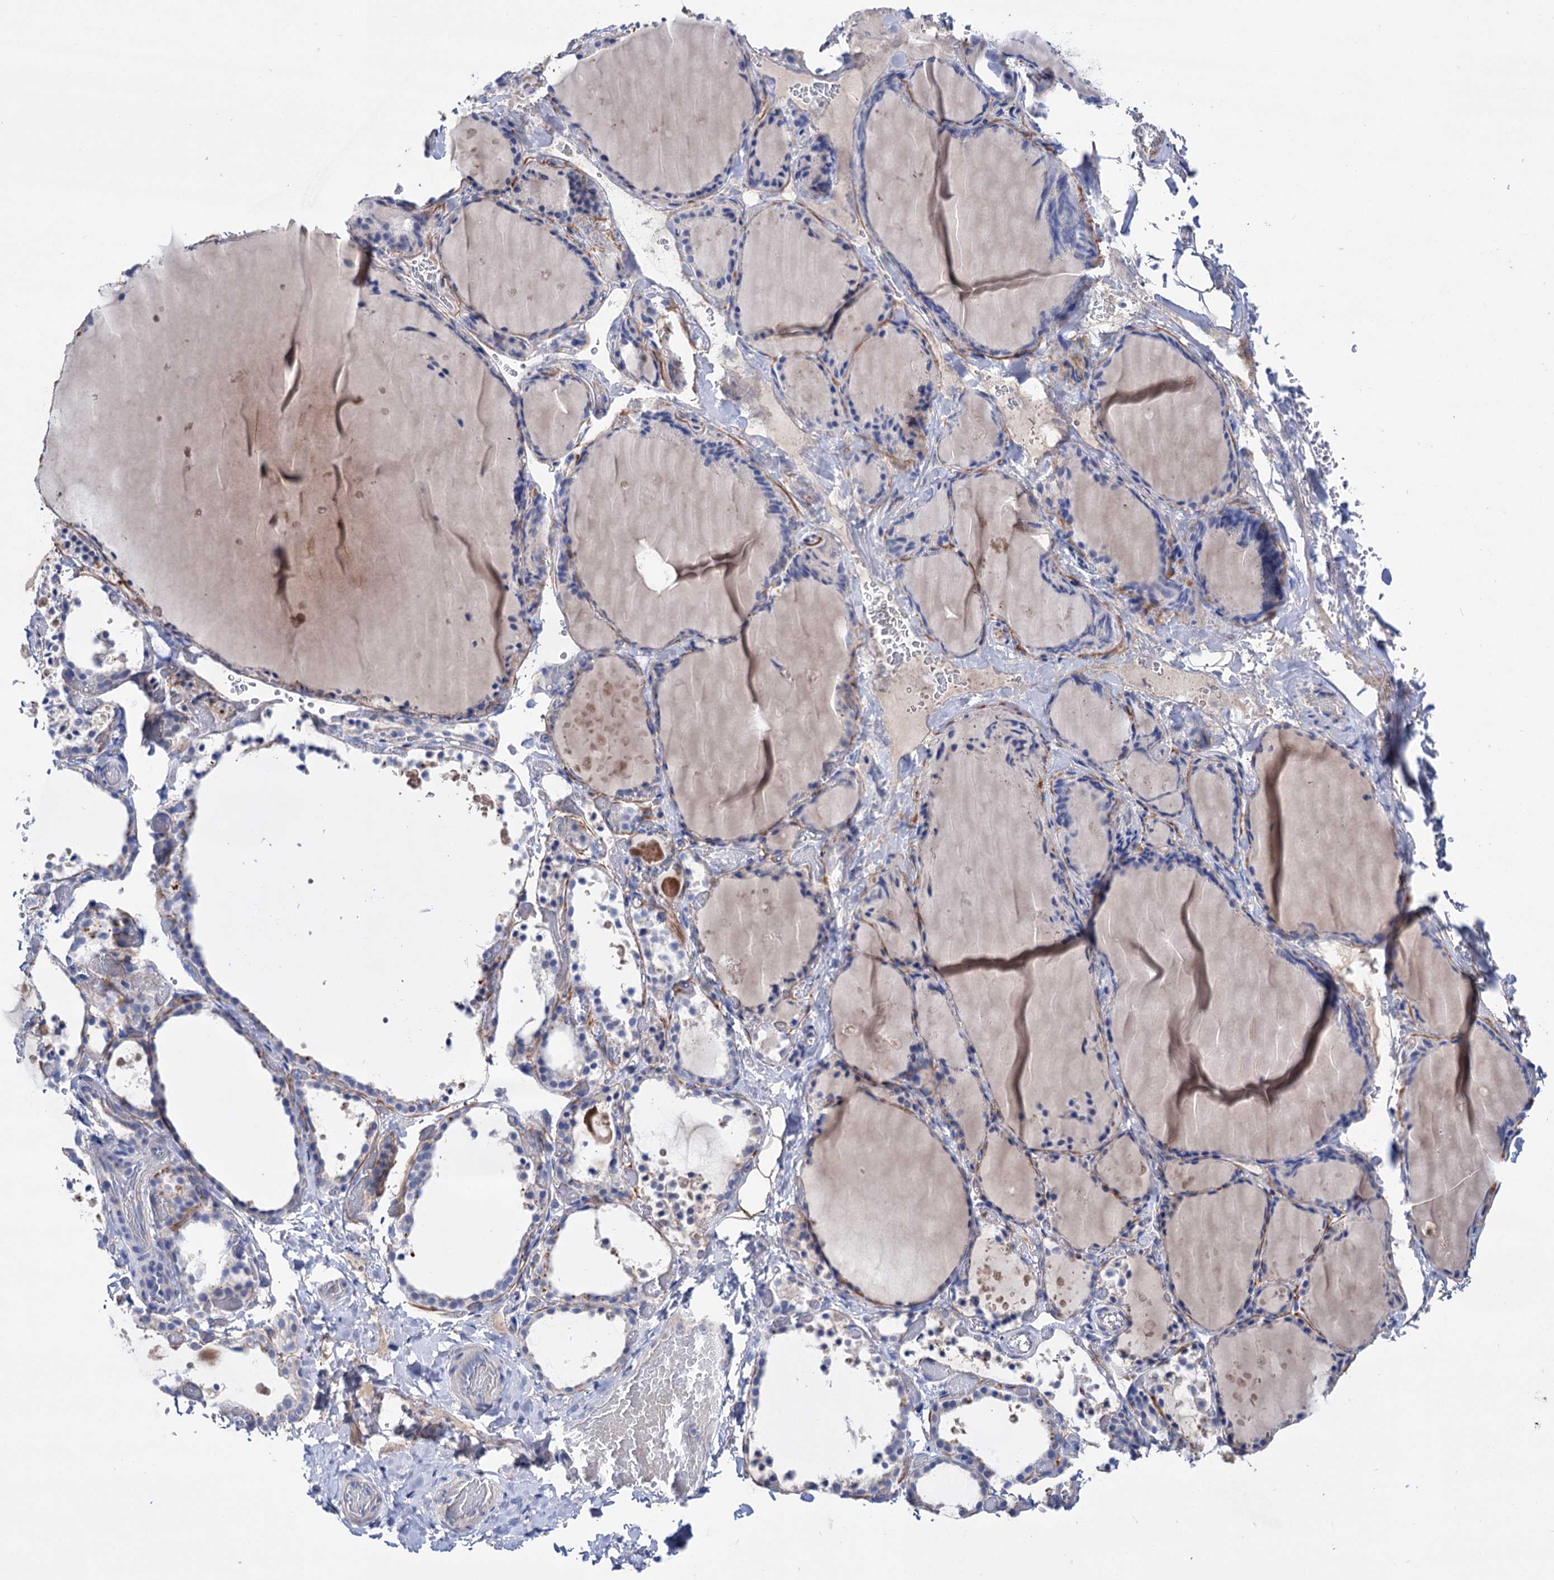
{"staining": {"intensity": "negative", "quantity": "none", "location": "none"}, "tissue": "thyroid gland", "cell_type": "Glandular cells", "image_type": "normal", "snomed": [{"axis": "morphology", "description": "Normal tissue, NOS"}, {"axis": "topography", "description": "Thyroid gland"}], "caption": "This is an immunohistochemistry (IHC) image of normal human thyroid gland. There is no staining in glandular cells.", "gene": "PPP1R32", "patient": {"sex": "female", "age": 44}}